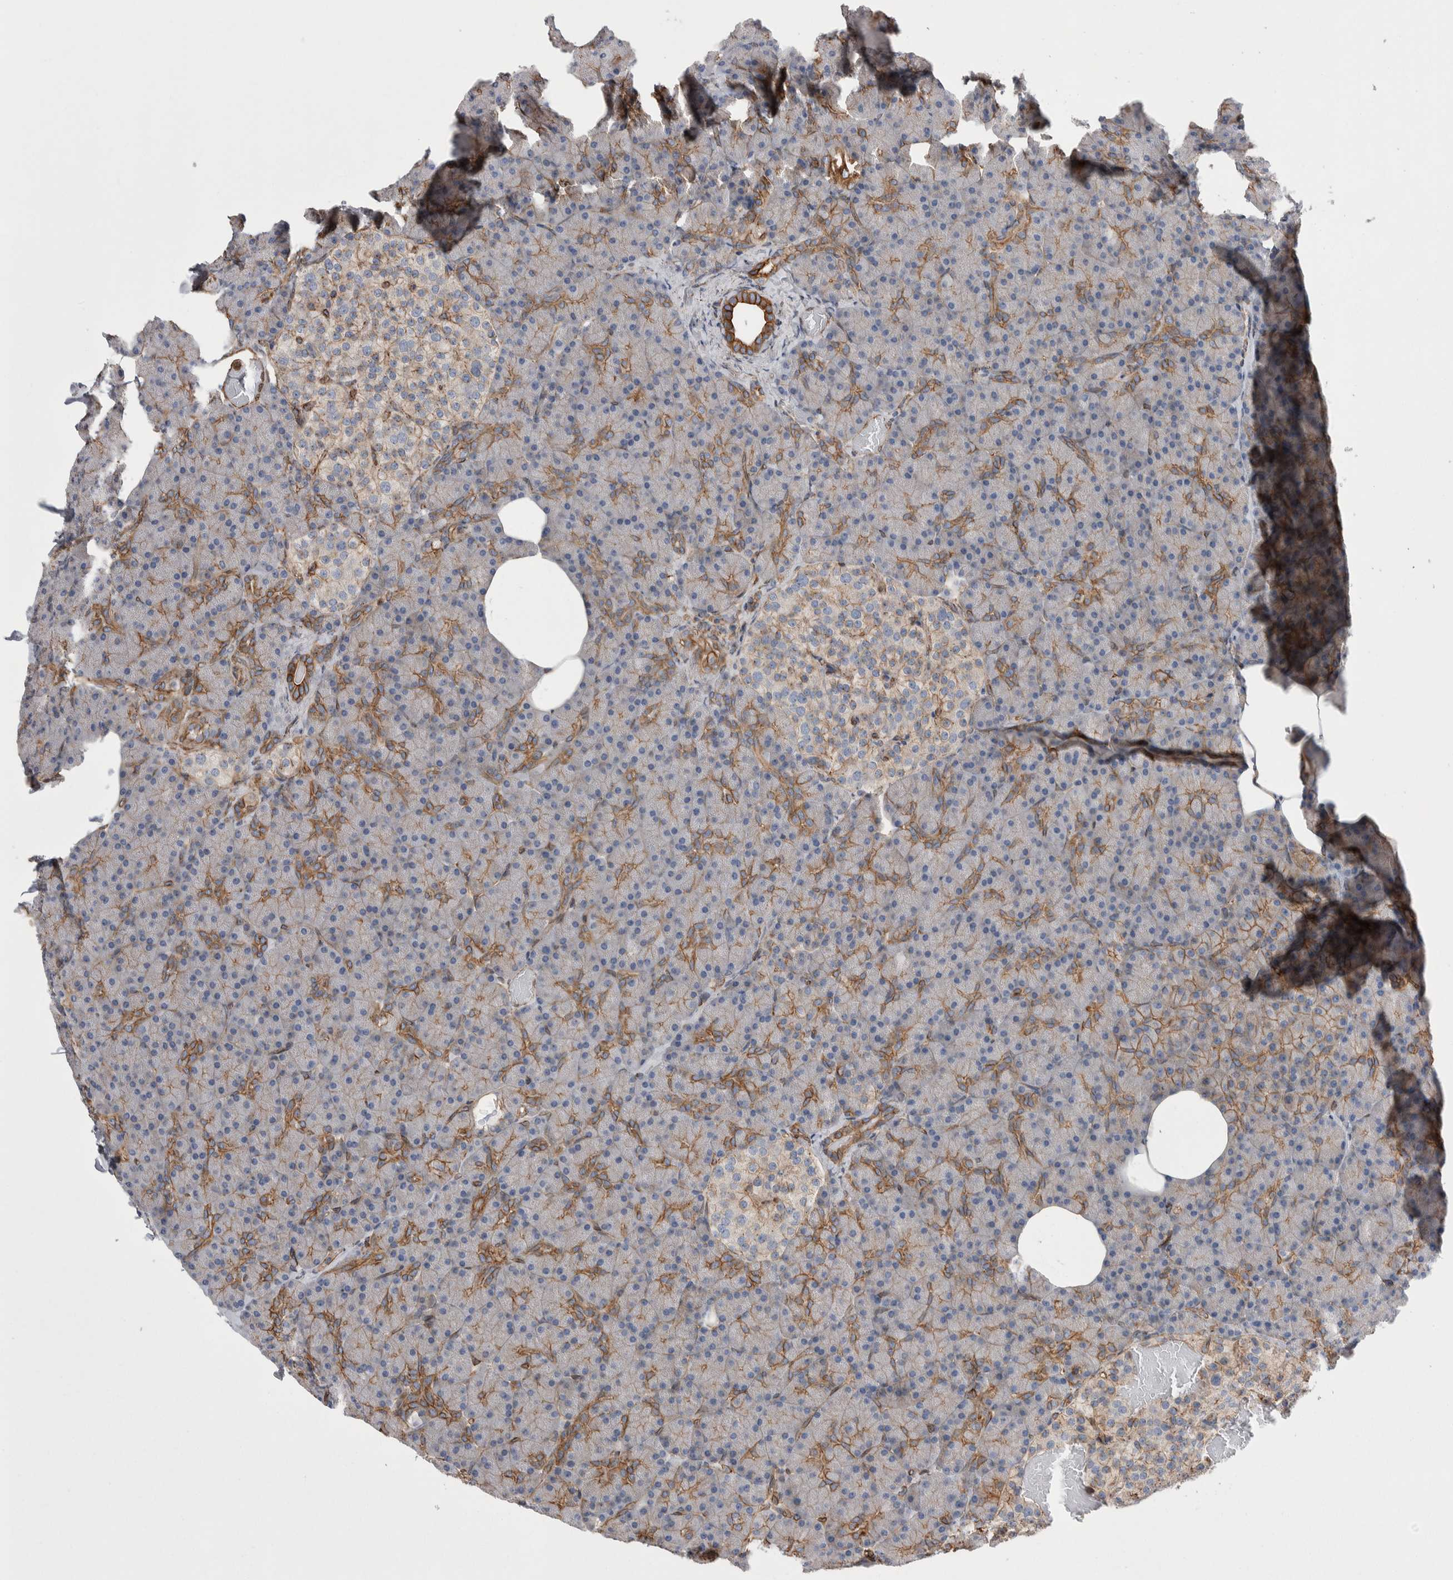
{"staining": {"intensity": "moderate", "quantity": "25%-75%", "location": "cytoplasmic/membranous"}, "tissue": "pancreas", "cell_type": "Exocrine glandular cells", "image_type": "normal", "snomed": [{"axis": "morphology", "description": "Normal tissue, NOS"}, {"axis": "topography", "description": "Pancreas"}], "caption": "Exocrine glandular cells exhibit medium levels of moderate cytoplasmic/membranous expression in approximately 25%-75% of cells in unremarkable human pancreas.", "gene": "KIF12", "patient": {"sex": "female", "age": 43}}